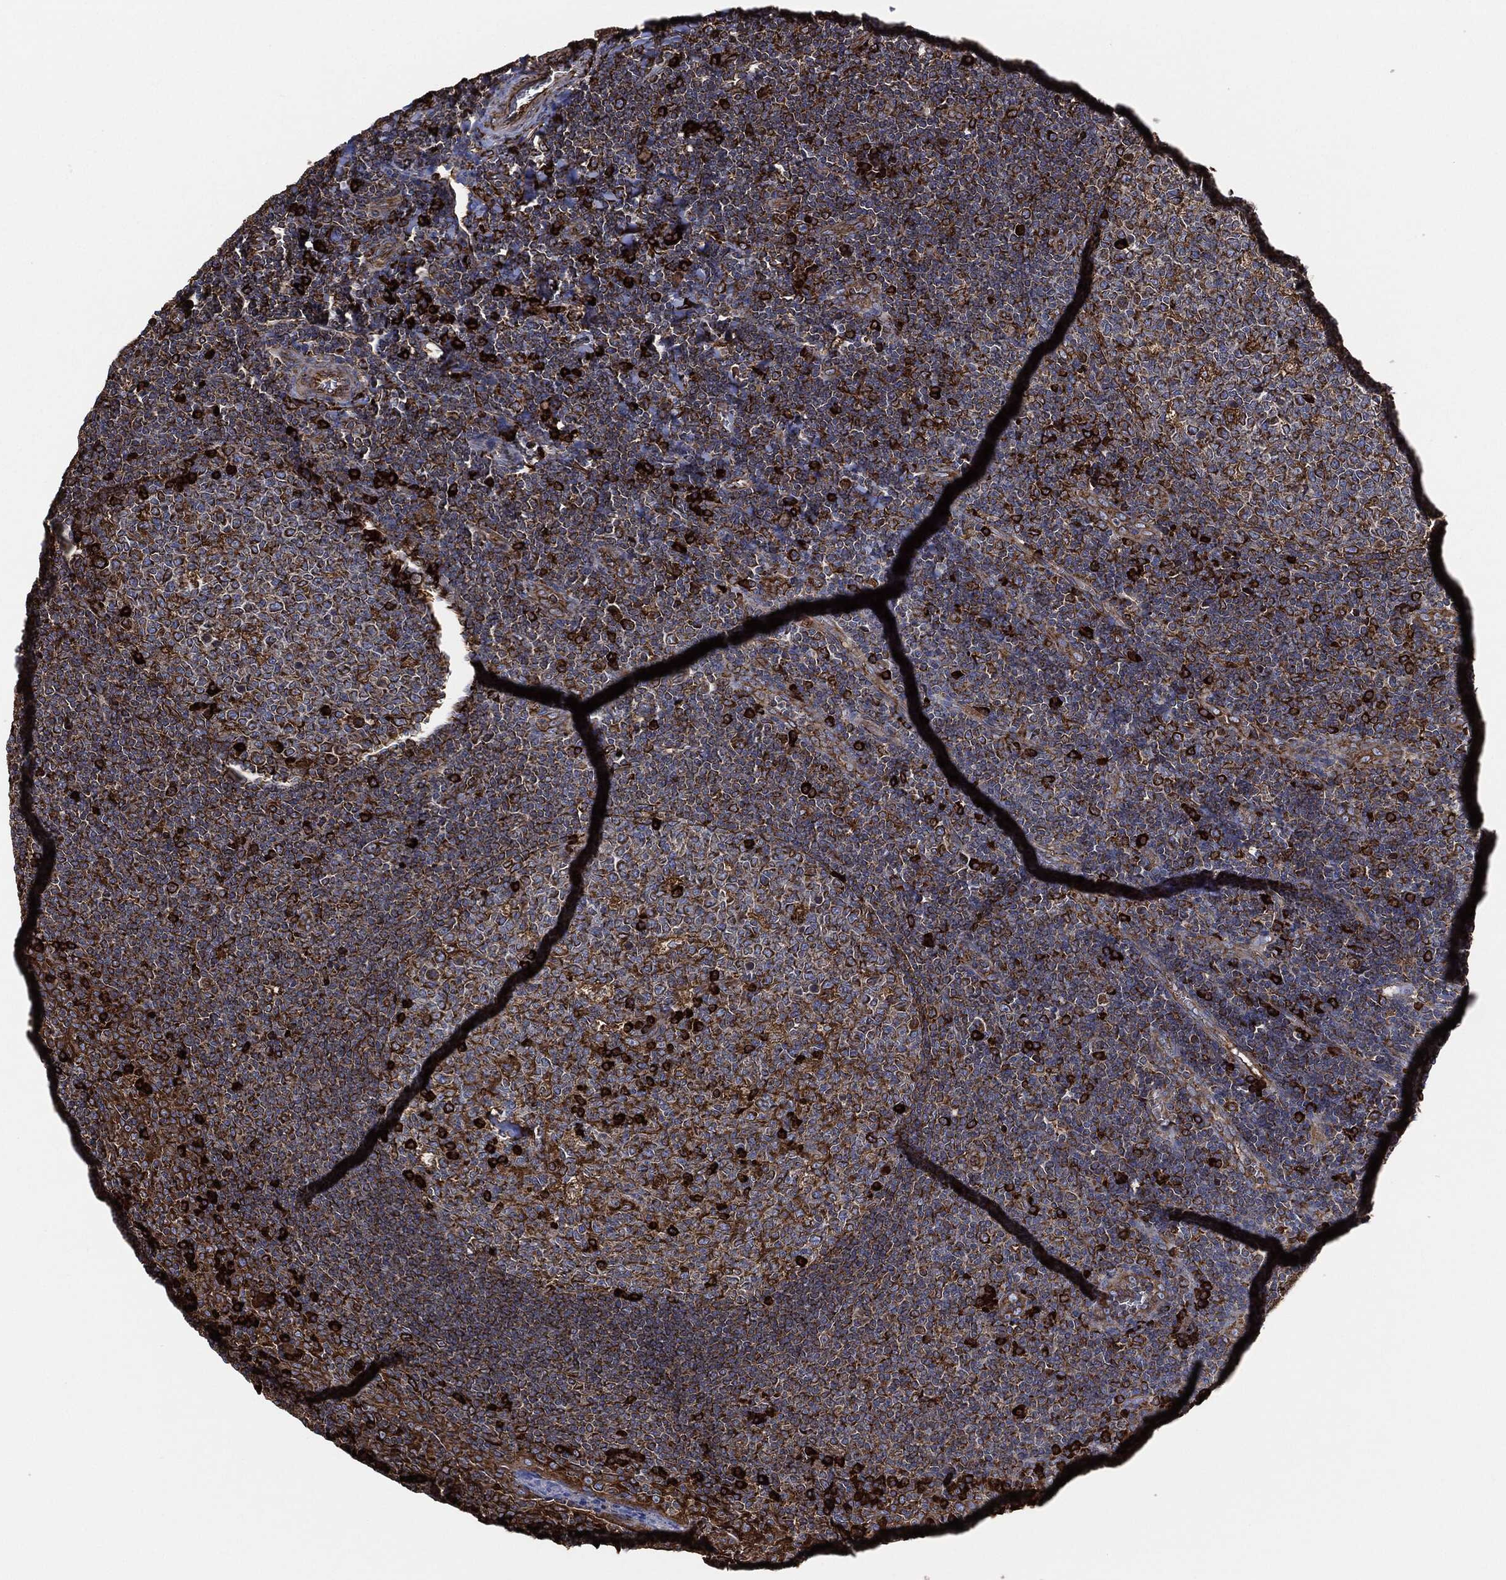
{"staining": {"intensity": "strong", "quantity": "<25%", "location": "cytoplasmic/membranous"}, "tissue": "tonsil", "cell_type": "Germinal center cells", "image_type": "normal", "snomed": [{"axis": "morphology", "description": "Normal tissue, NOS"}, {"axis": "topography", "description": "Tonsil"}], "caption": "Protein expression analysis of normal human tonsil reveals strong cytoplasmic/membranous expression in approximately <25% of germinal center cells.", "gene": "AMFR", "patient": {"sex": "female", "age": 13}}